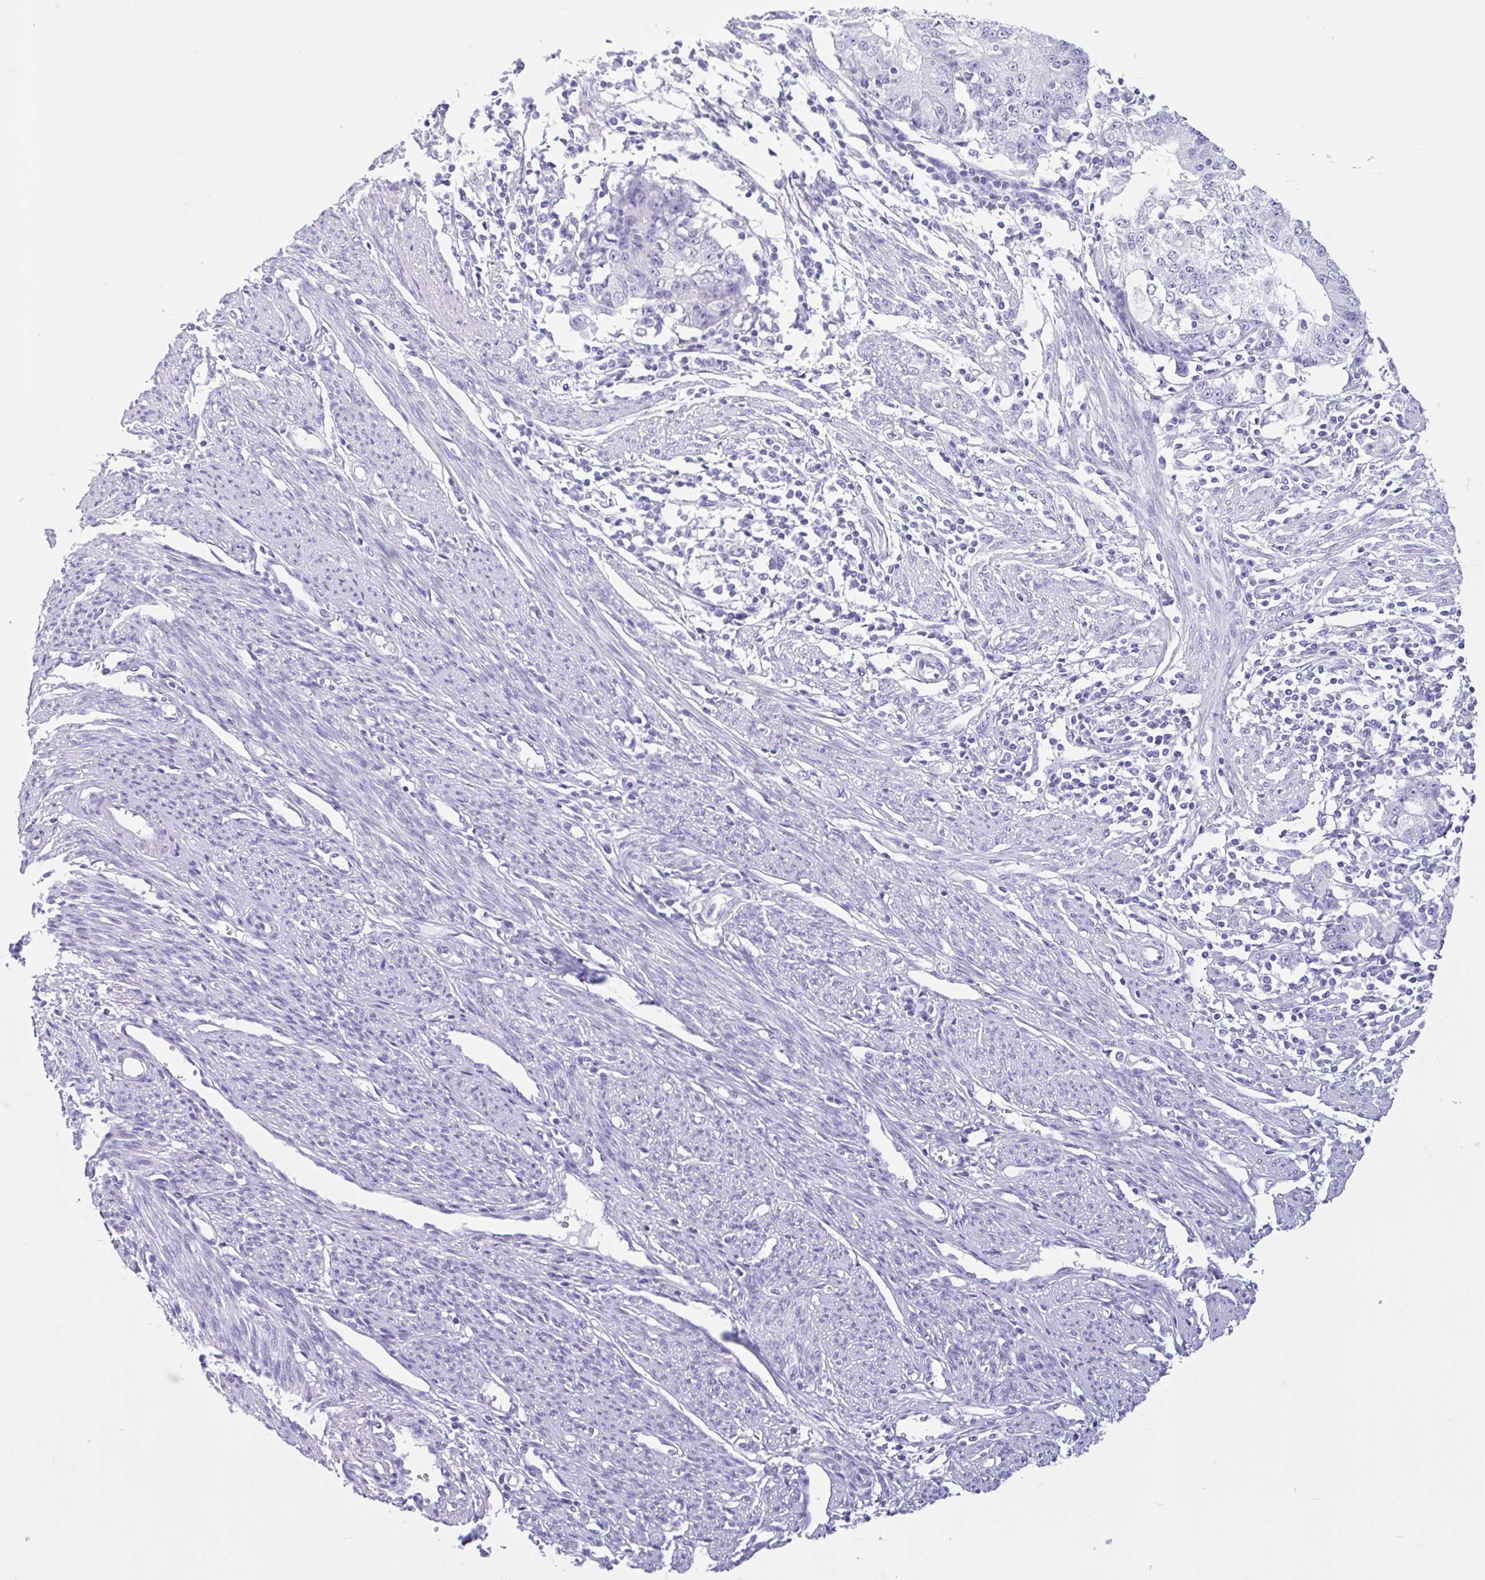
{"staining": {"intensity": "negative", "quantity": "none", "location": "none"}, "tissue": "endometrial cancer", "cell_type": "Tumor cells", "image_type": "cancer", "snomed": [{"axis": "morphology", "description": "Adenocarcinoma, NOS"}, {"axis": "topography", "description": "Endometrium"}], "caption": "Immunohistochemical staining of endometrial adenocarcinoma exhibits no significant positivity in tumor cells.", "gene": "OR4N4", "patient": {"sex": "female", "age": 56}}